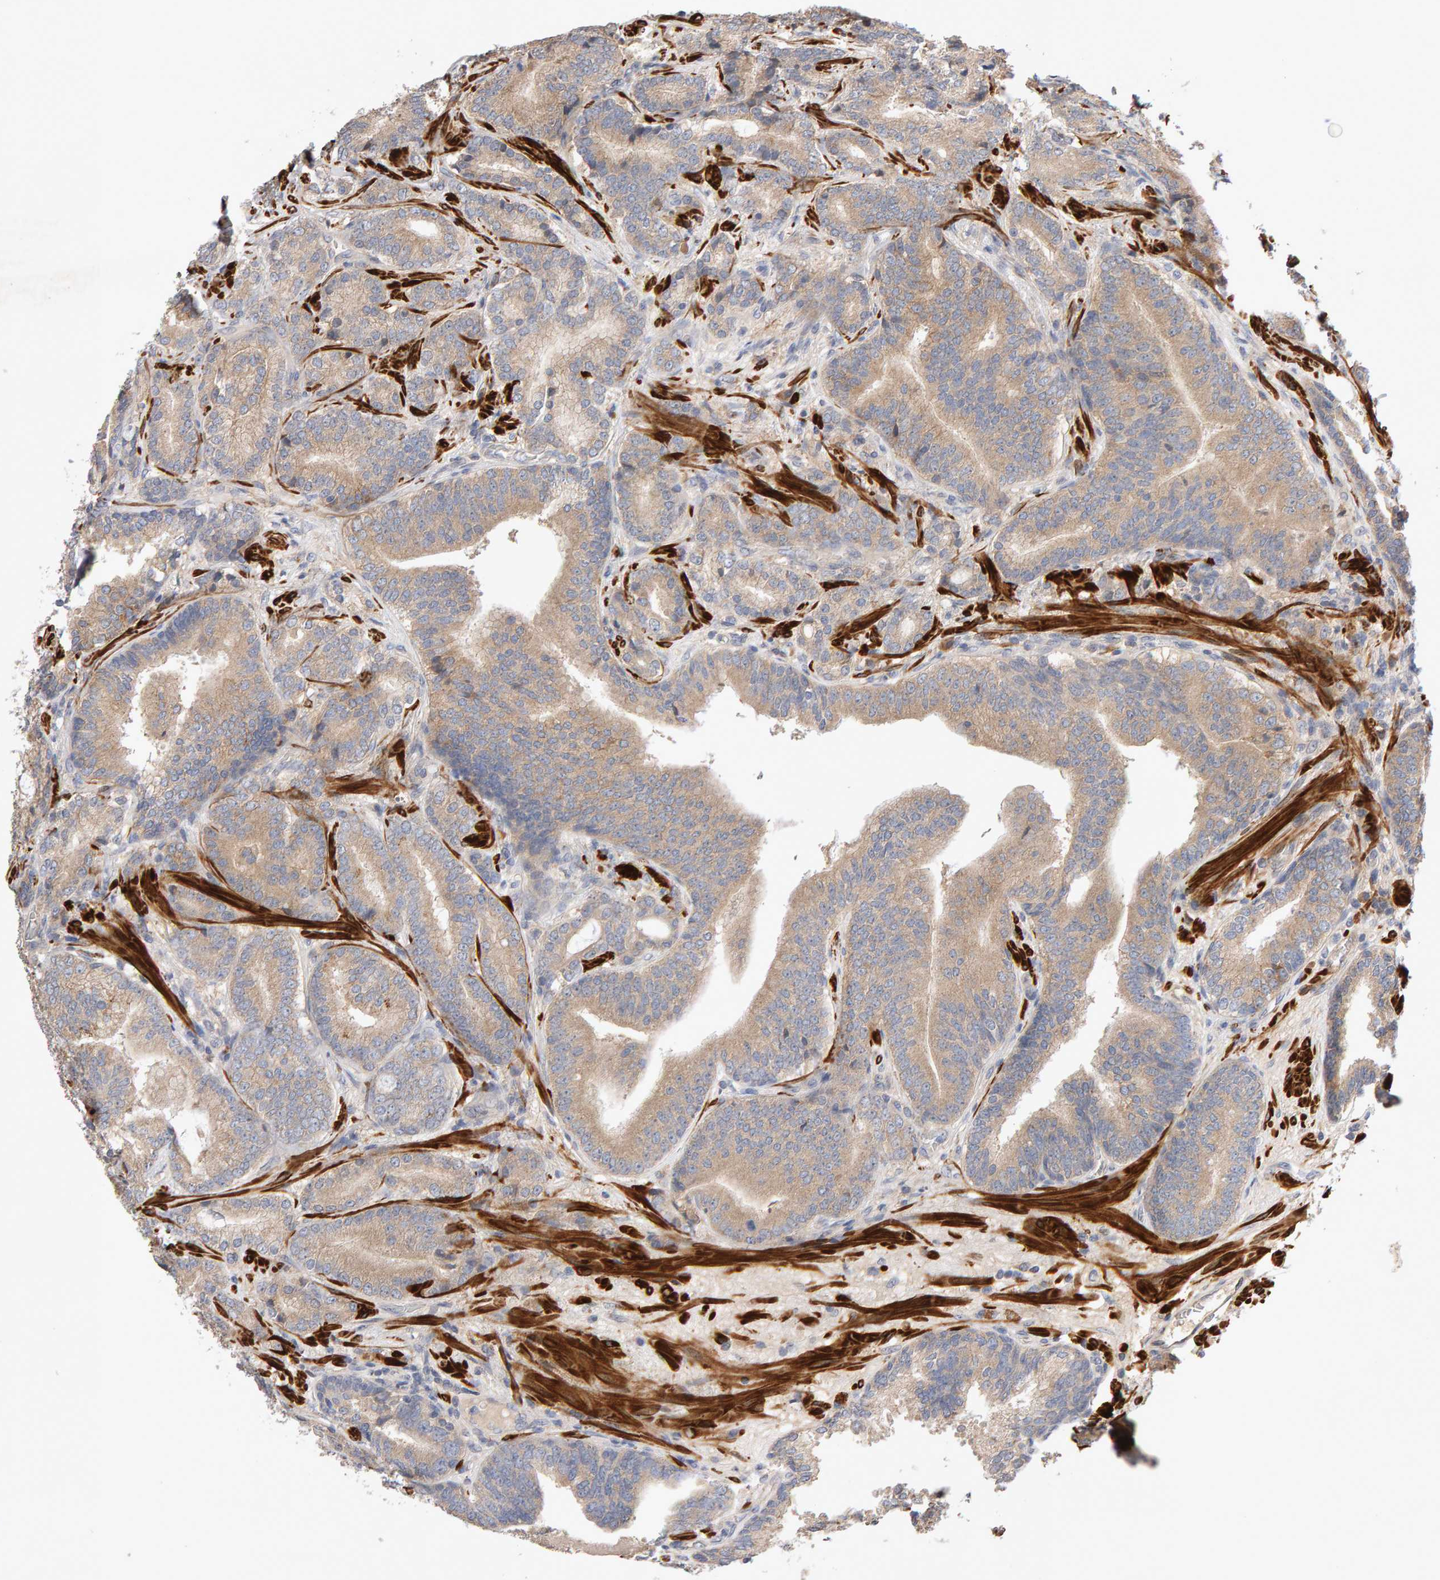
{"staining": {"intensity": "weak", "quantity": ">75%", "location": "cytoplasmic/membranous"}, "tissue": "prostate cancer", "cell_type": "Tumor cells", "image_type": "cancer", "snomed": [{"axis": "morphology", "description": "Adenocarcinoma, High grade"}, {"axis": "topography", "description": "Prostate"}], "caption": "Protein staining of prostate cancer tissue reveals weak cytoplasmic/membranous expression in about >75% of tumor cells.", "gene": "RNF19A", "patient": {"sex": "male", "age": 55}}